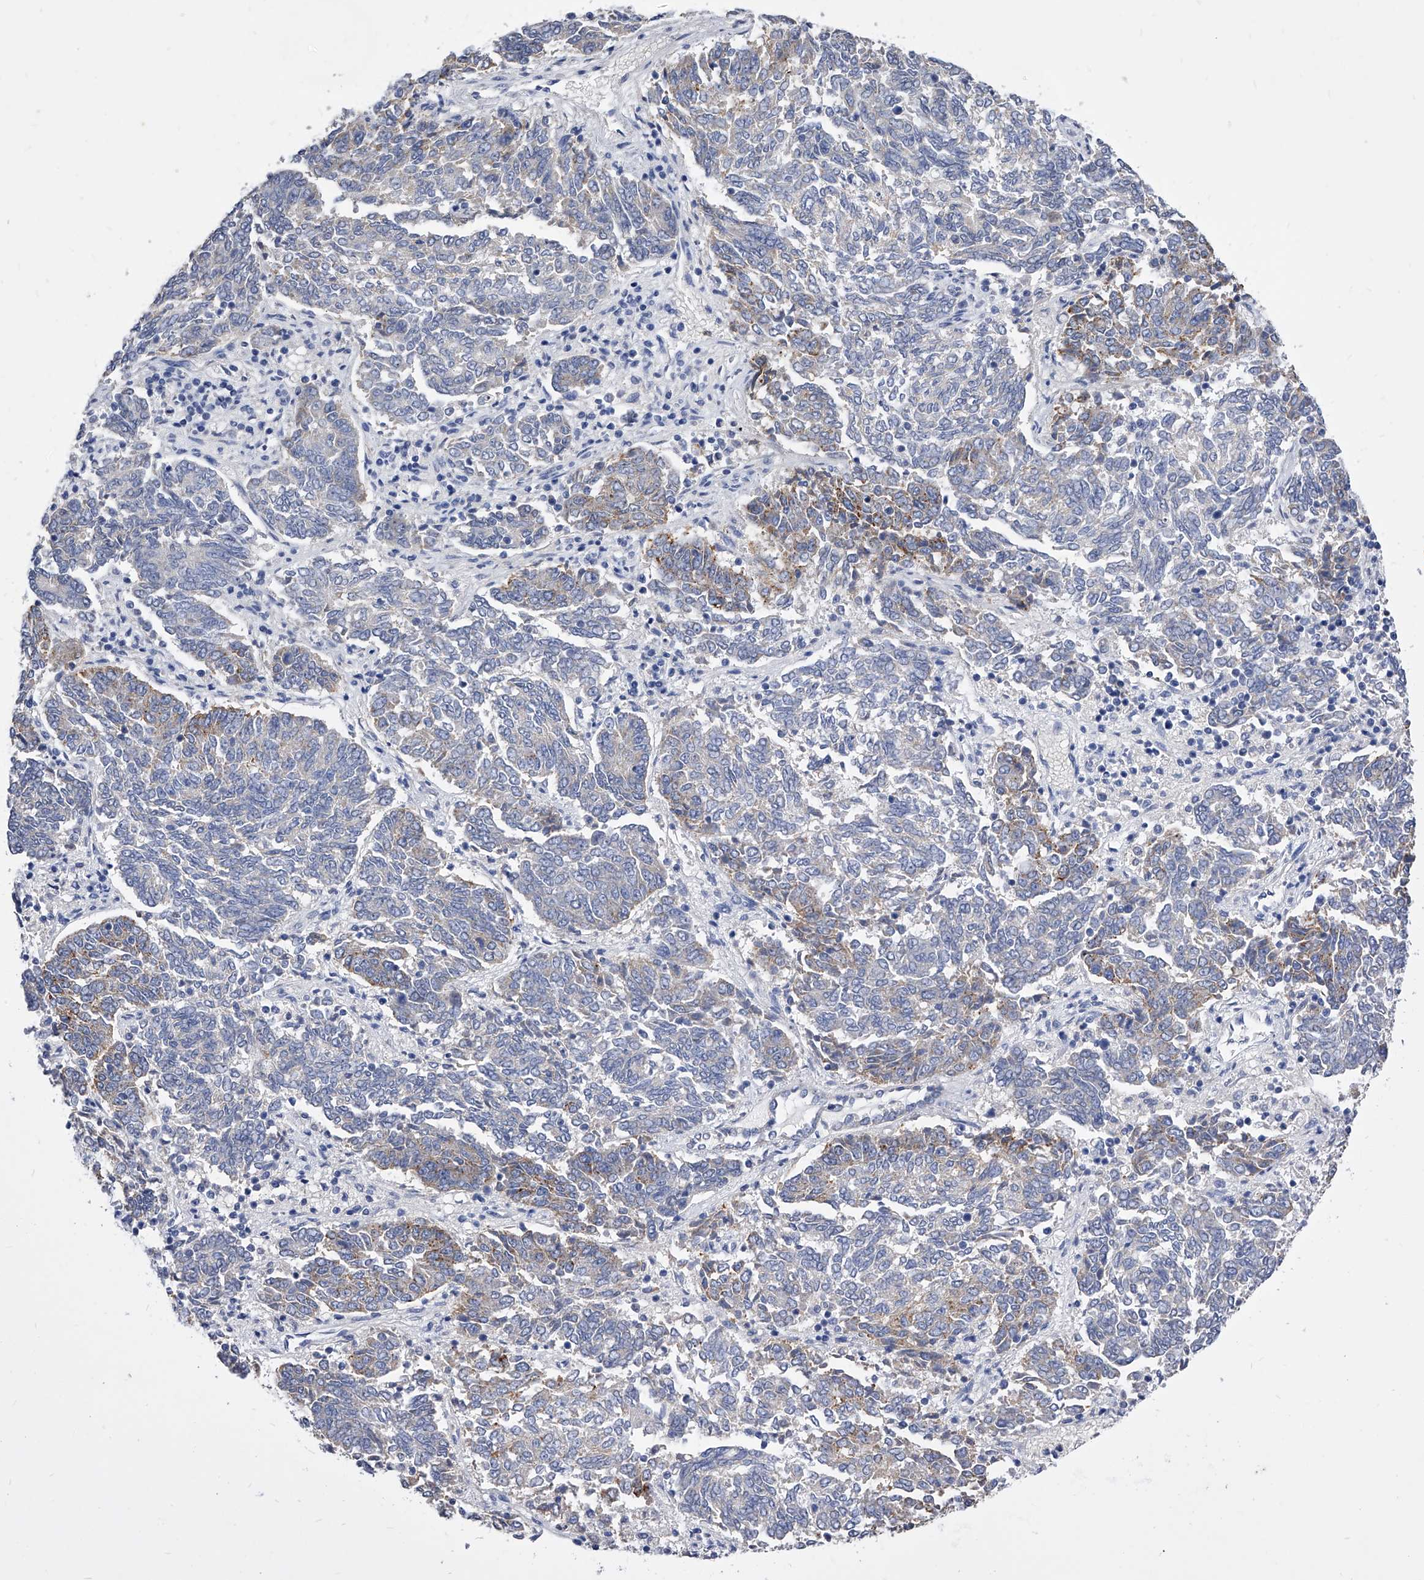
{"staining": {"intensity": "weak", "quantity": "<25%", "location": "cytoplasmic/membranous"}, "tissue": "endometrial cancer", "cell_type": "Tumor cells", "image_type": "cancer", "snomed": [{"axis": "morphology", "description": "Adenocarcinoma, NOS"}, {"axis": "topography", "description": "Endometrium"}], "caption": "The image reveals no staining of tumor cells in endometrial cancer (adenocarcinoma). The staining is performed using DAB (3,3'-diaminobenzidine) brown chromogen with nuclei counter-stained in using hematoxylin.", "gene": "ZNF529", "patient": {"sex": "female", "age": 80}}